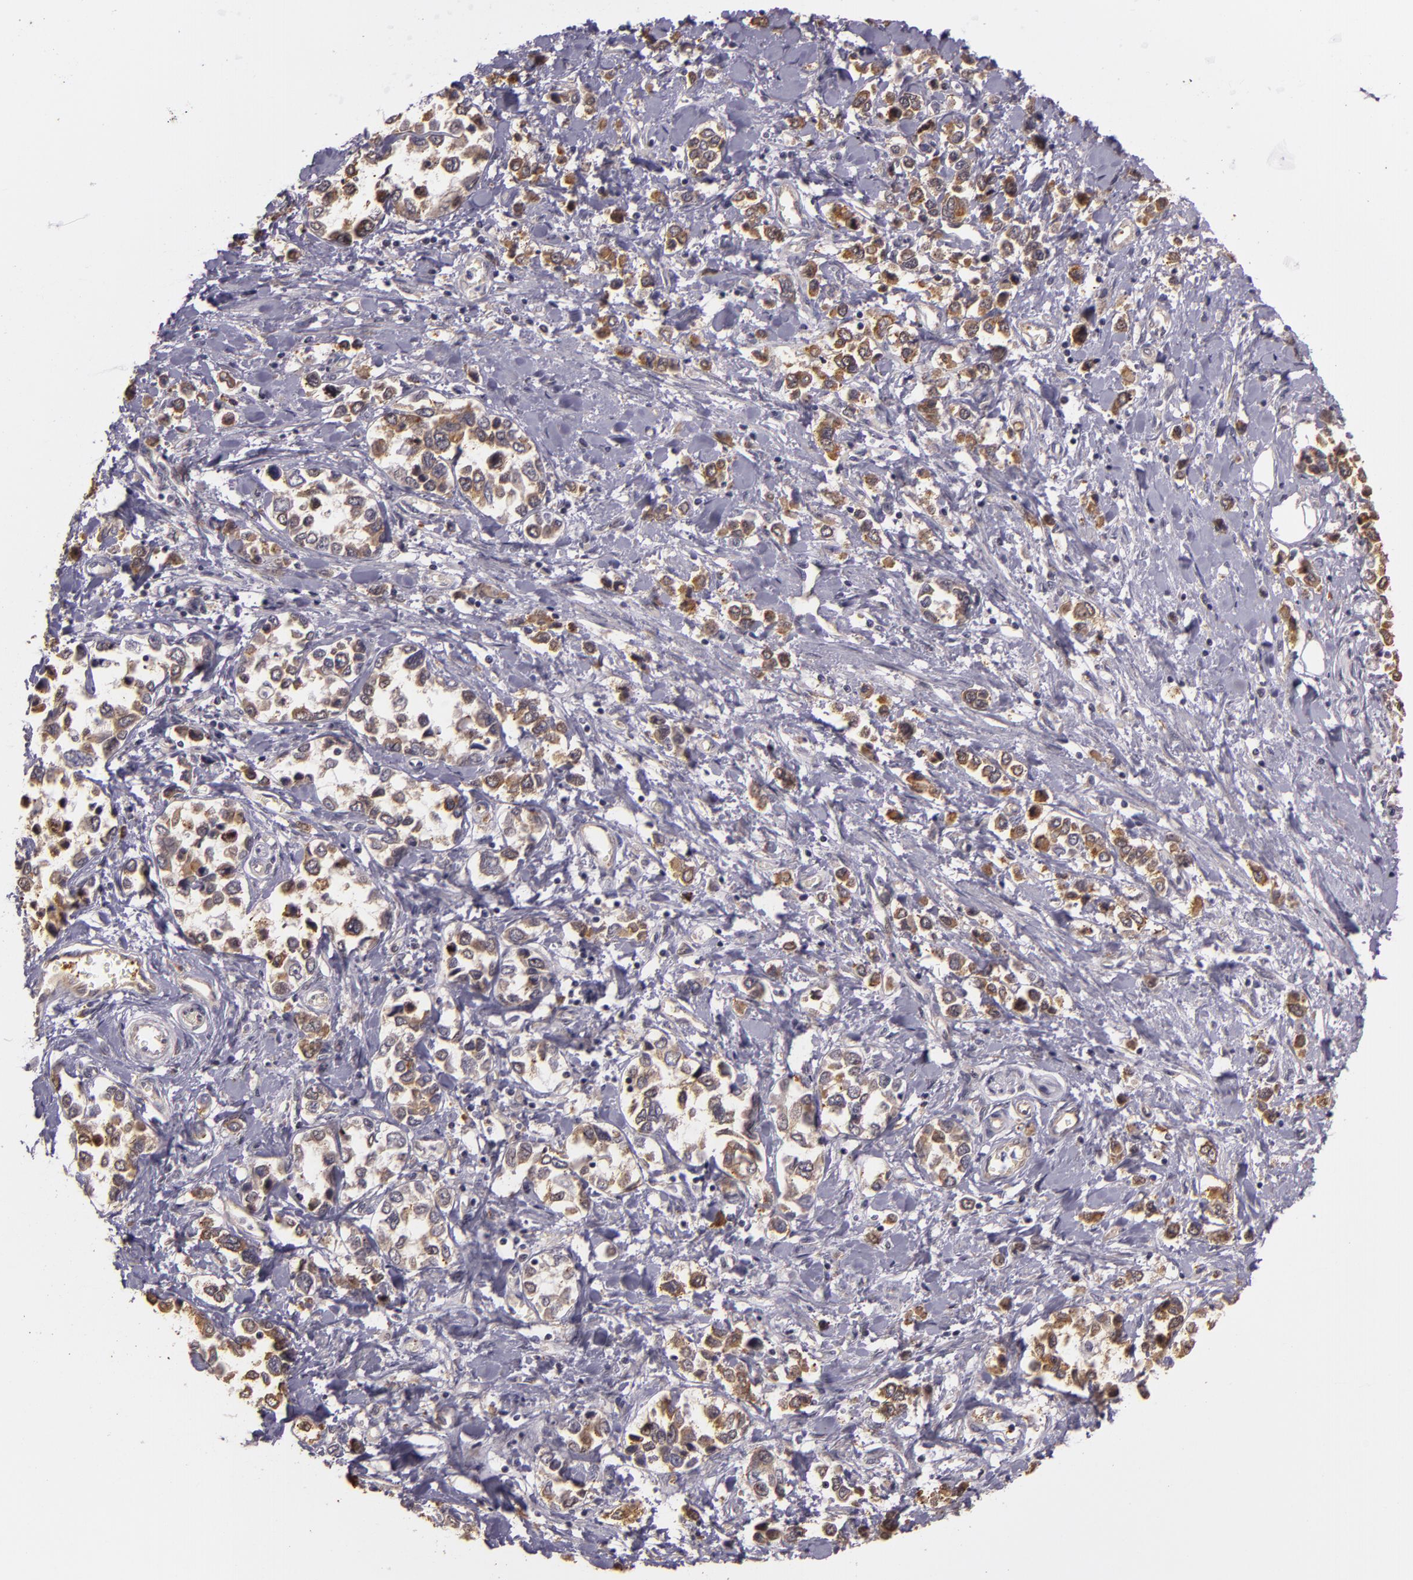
{"staining": {"intensity": "moderate", "quantity": ">75%", "location": "cytoplasmic/membranous"}, "tissue": "stomach cancer", "cell_type": "Tumor cells", "image_type": "cancer", "snomed": [{"axis": "morphology", "description": "Adenocarcinoma, NOS"}, {"axis": "topography", "description": "Stomach, upper"}], "caption": "IHC (DAB (3,3'-diaminobenzidine)) staining of human adenocarcinoma (stomach) reveals moderate cytoplasmic/membranous protein positivity in approximately >75% of tumor cells. The protein is stained brown, and the nuclei are stained in blue (DAB (3,3'-diaminobenzidine) IHC with brightfield microscopy, high magnification).", "gene": "SYTL4", "patient": {"sex": "male", "age": 76}}